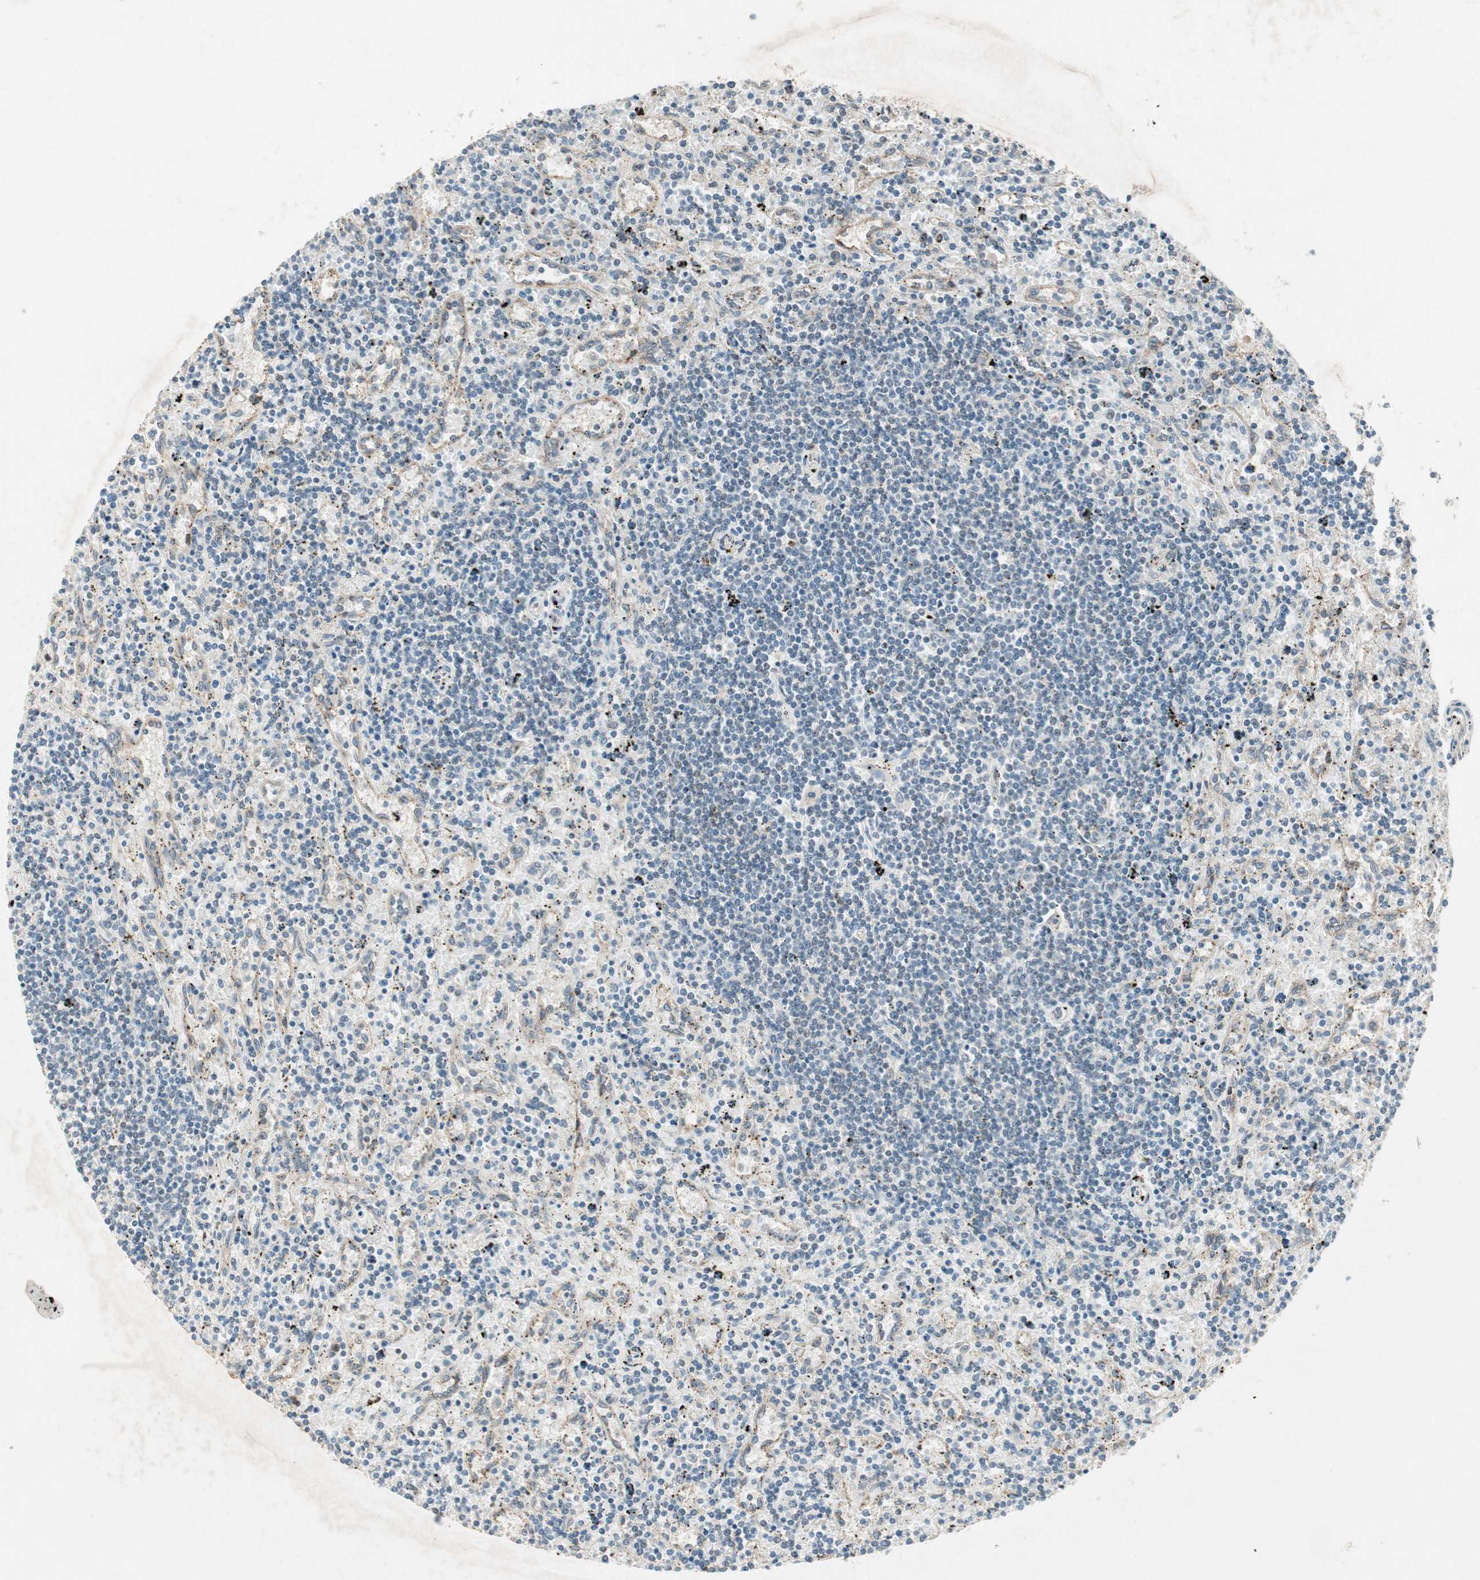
{"staining": {"intensity": "negative", "quantity": "none", "location": "none"}, "tissue": "lymphoma", "cell_type": "Tumor cells", "image_type": "cancer", "snomed": [{"axis": "morphology", "description": "Malignant lymphoma, non-Hodgkin's type, Low grade"}, {"axis": "topography", "description": "Spleen"}], "caption": "Tumor cells show no significant positivity in low-grade malignant lymphoma, non-Hodgkin's type.", "gene": "PGBD1", "patient": {"sex": "male", "age": 76}}